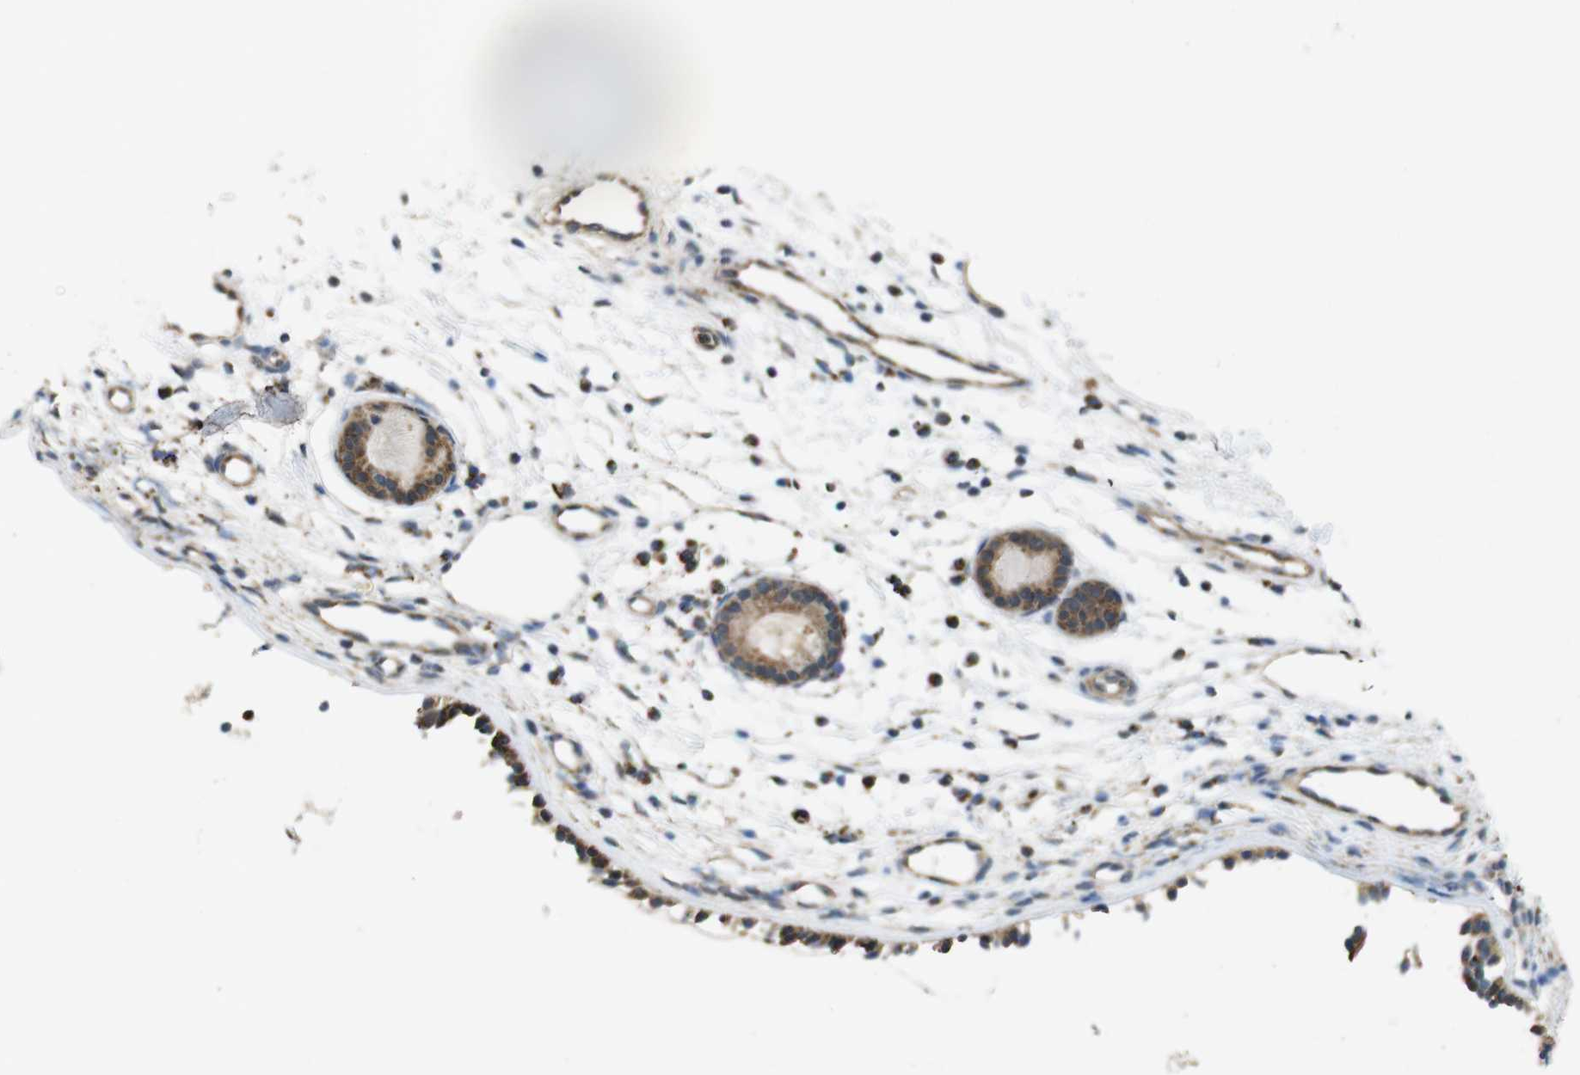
{"staining": {"intensity": "strong", "quantity": ">75%", "location": "cytoplasmic/membranous"}, "tissue": "nasopharynx", "cell_type": "Respiratory epithelial cells", "image_type": "normal", "snomed": [{"axis": "morphology", "description": "Normal tissue, NOS"}, {"axis": "topography", "description": "Nasopharynx"}], "caption": "A photomicrograph showing strong cytoplasmic/membranous expression in about >75% of respiratory epithelial cells in benign nasopharynx, as visualized by brown immunohistochemical staining.", "gene": "CALHM2", "patient": {"sex": "male", "age": 21}}